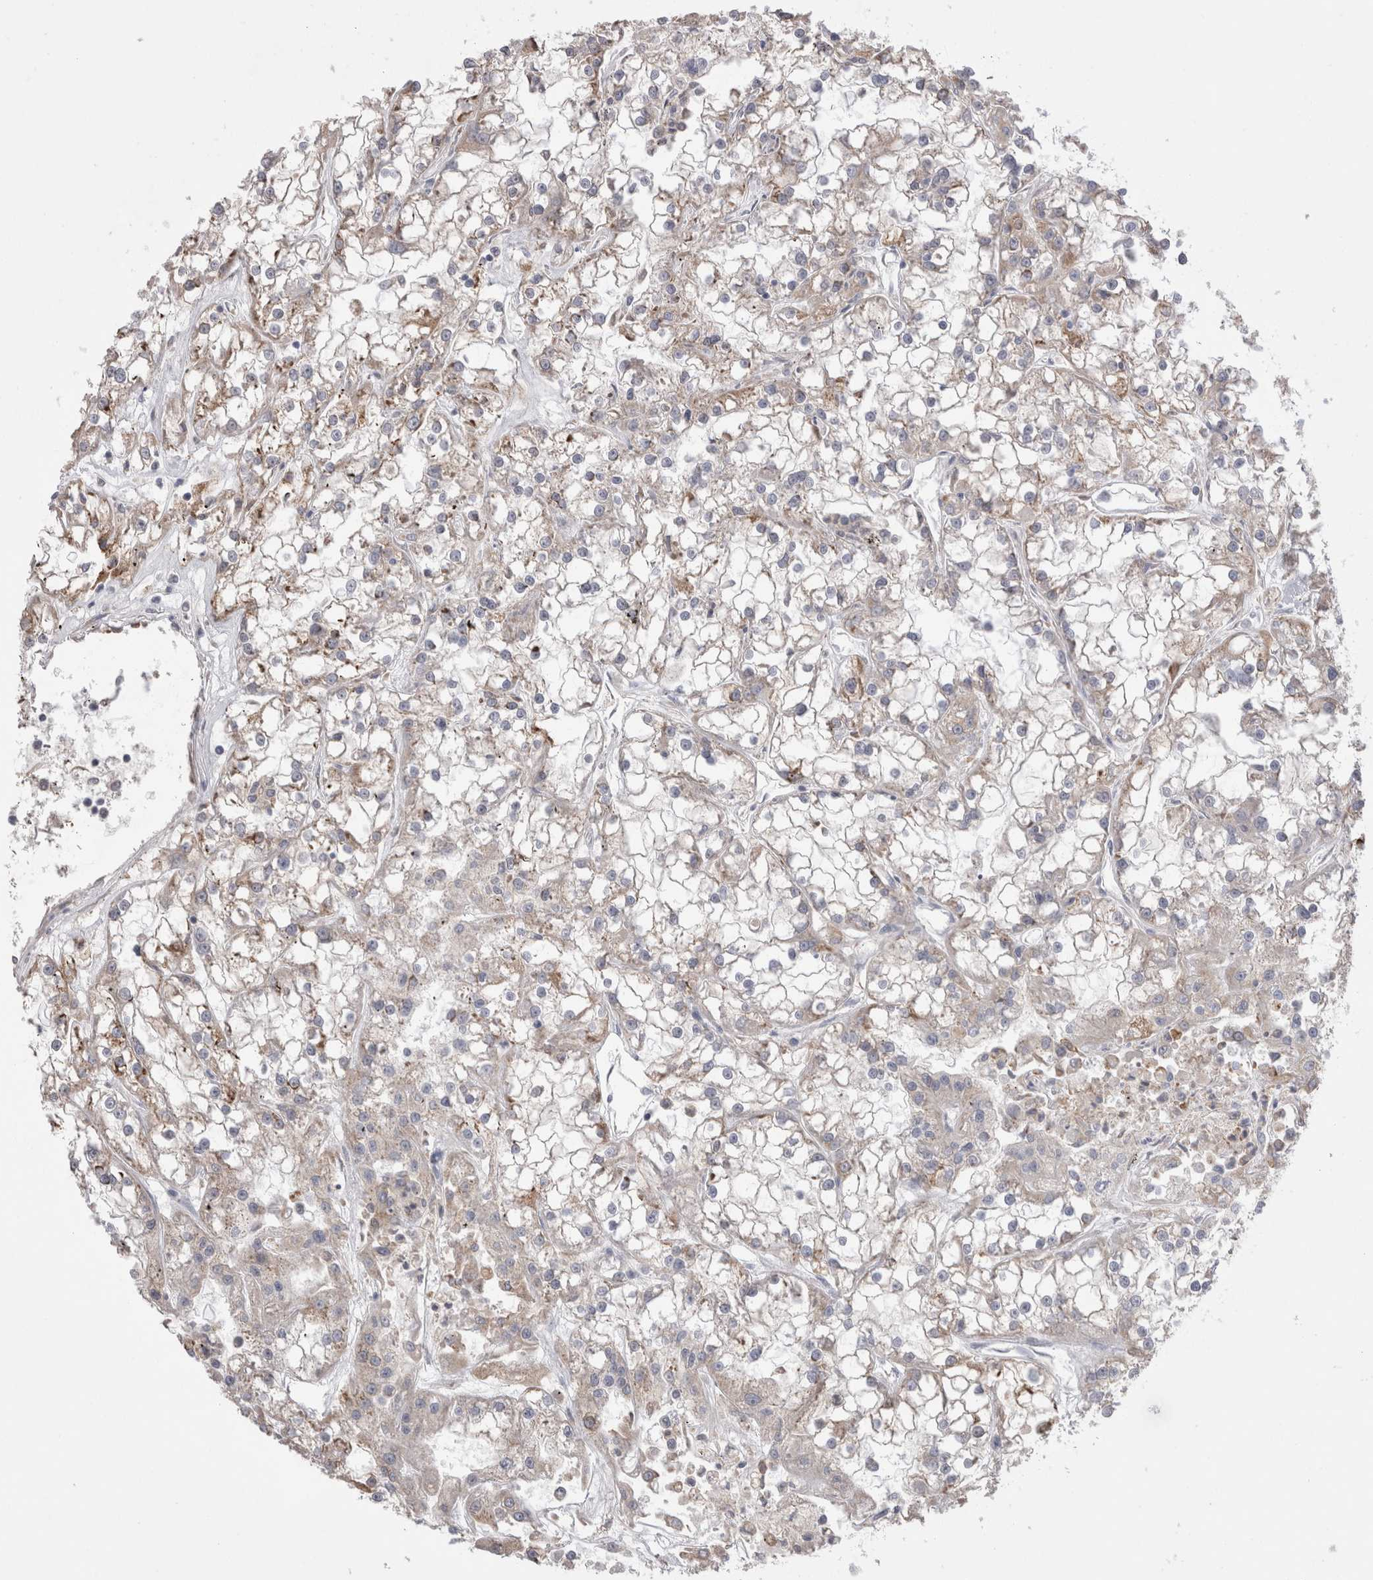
{"staining": {"intensity": "moderate", "quantity": "25%-75%", "location": "cytoplasmic/membranous"}, "tissue": "renal cancer", "cell_type": "Tumor cells", "image_type": "cancer", "snomed": [{"axis": "morphology", "description": "Adenocarcinoma, NOS"}, {"axis": "topography", "description": "Kidney"}], "caption": "This is a histology image of immunohistochemistry staining of renal adenocarcinoma, which shows moderate positivity in the cytoplasmic/membranous of tumor cells.", "gene": "ZNF341", "patient": {"sex": "female", "age": 52}}